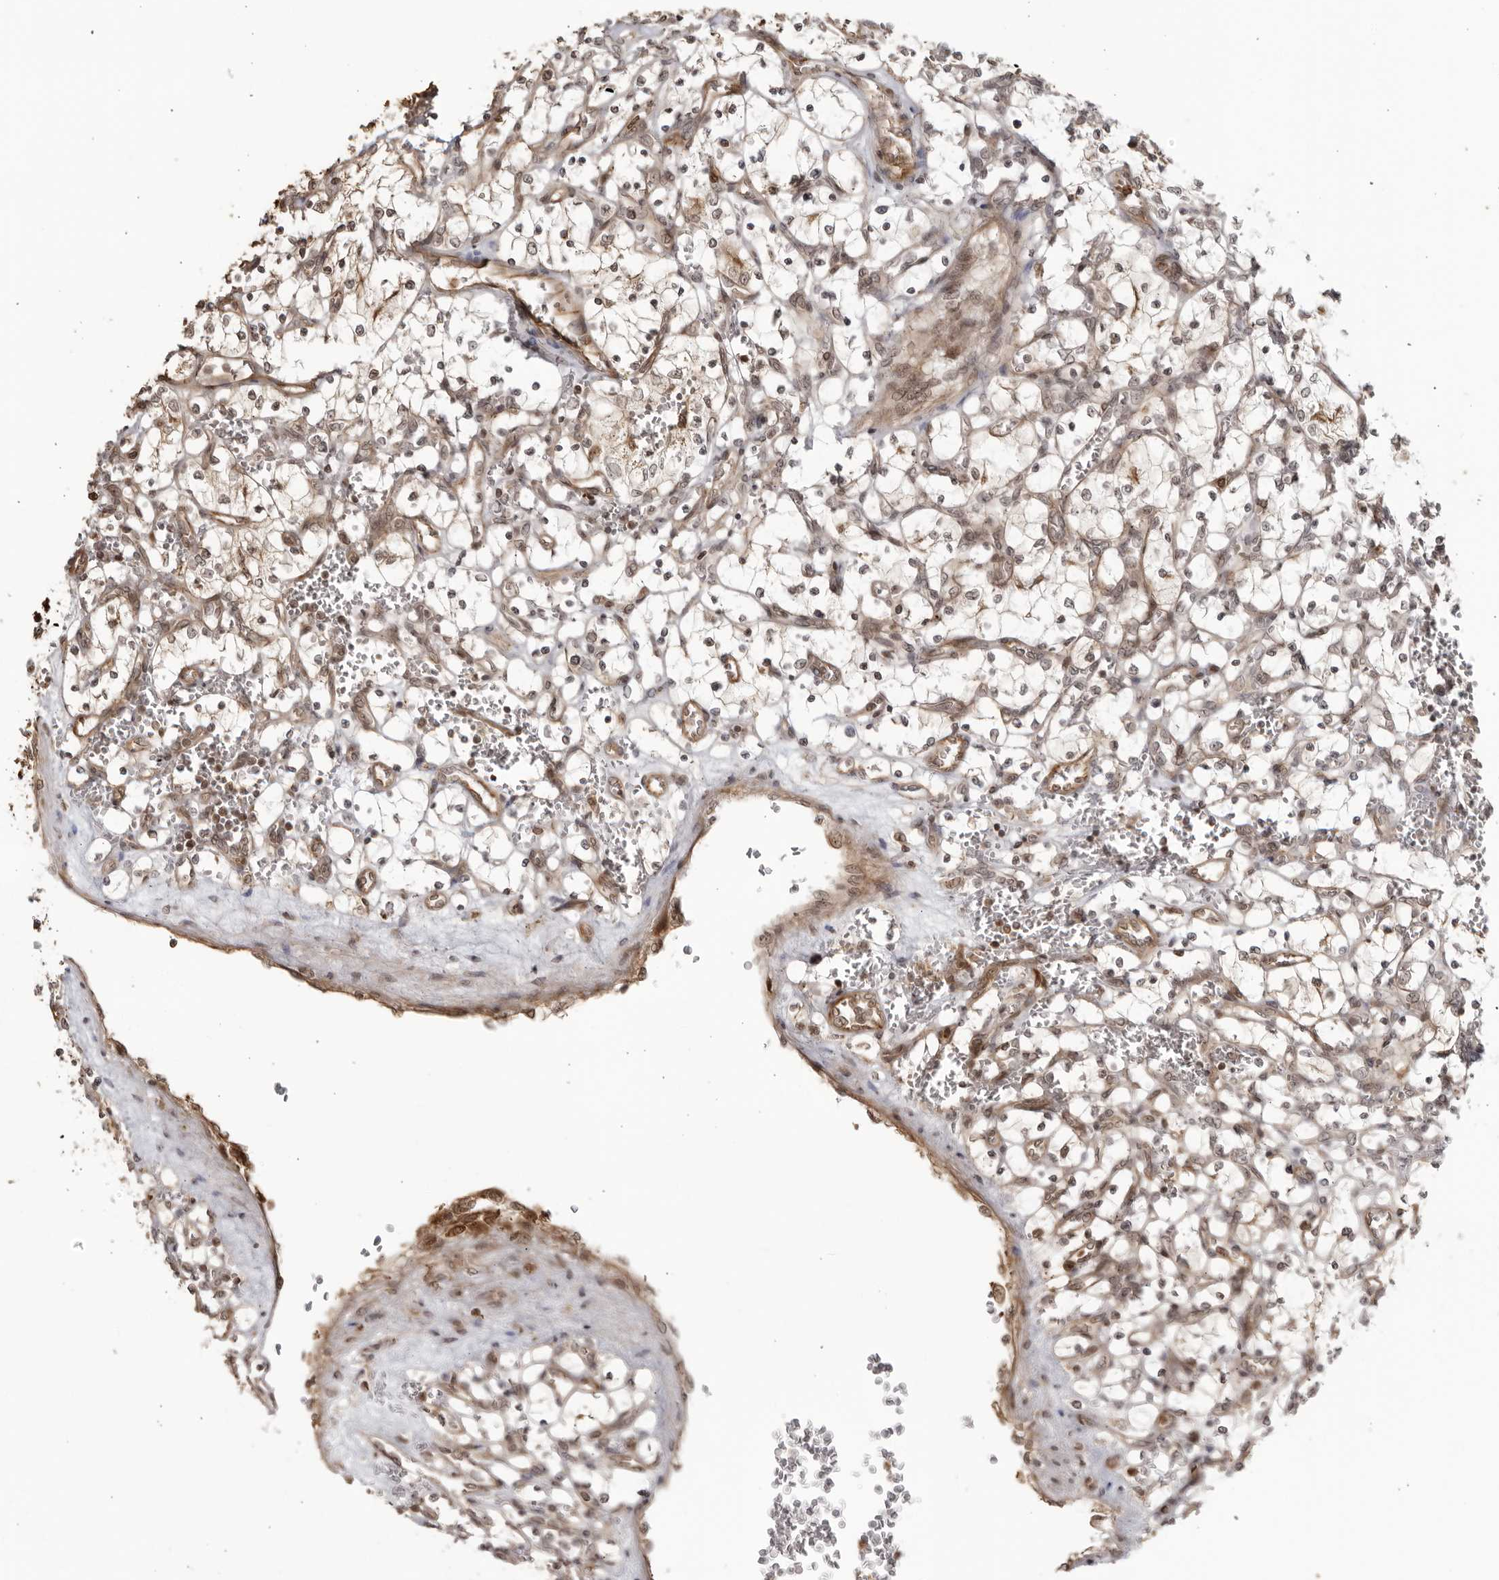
{"staining": {"intensity": "weak", "quantity": ">75%", "location": "cytoplasmic/membranous,nuclear"}, "tissue": "renal cancer", "cell_type": "Tumor cells", "image_type": "cancer", "snomed": [{"axis": "morphology", "description": "Adenocarcinoma, NOS"}, {"axis": "topography", "description": "Kidney"}], "caption": "About >75% of tumor cells in adenocarcinoma (renal) exhibit weak cytoplasmic/membranous and nuclear protein staining as visualized by brown immunohistochemical staining.", "gene": "TCF21", "patient": {"sex": "female", "age": 69}}